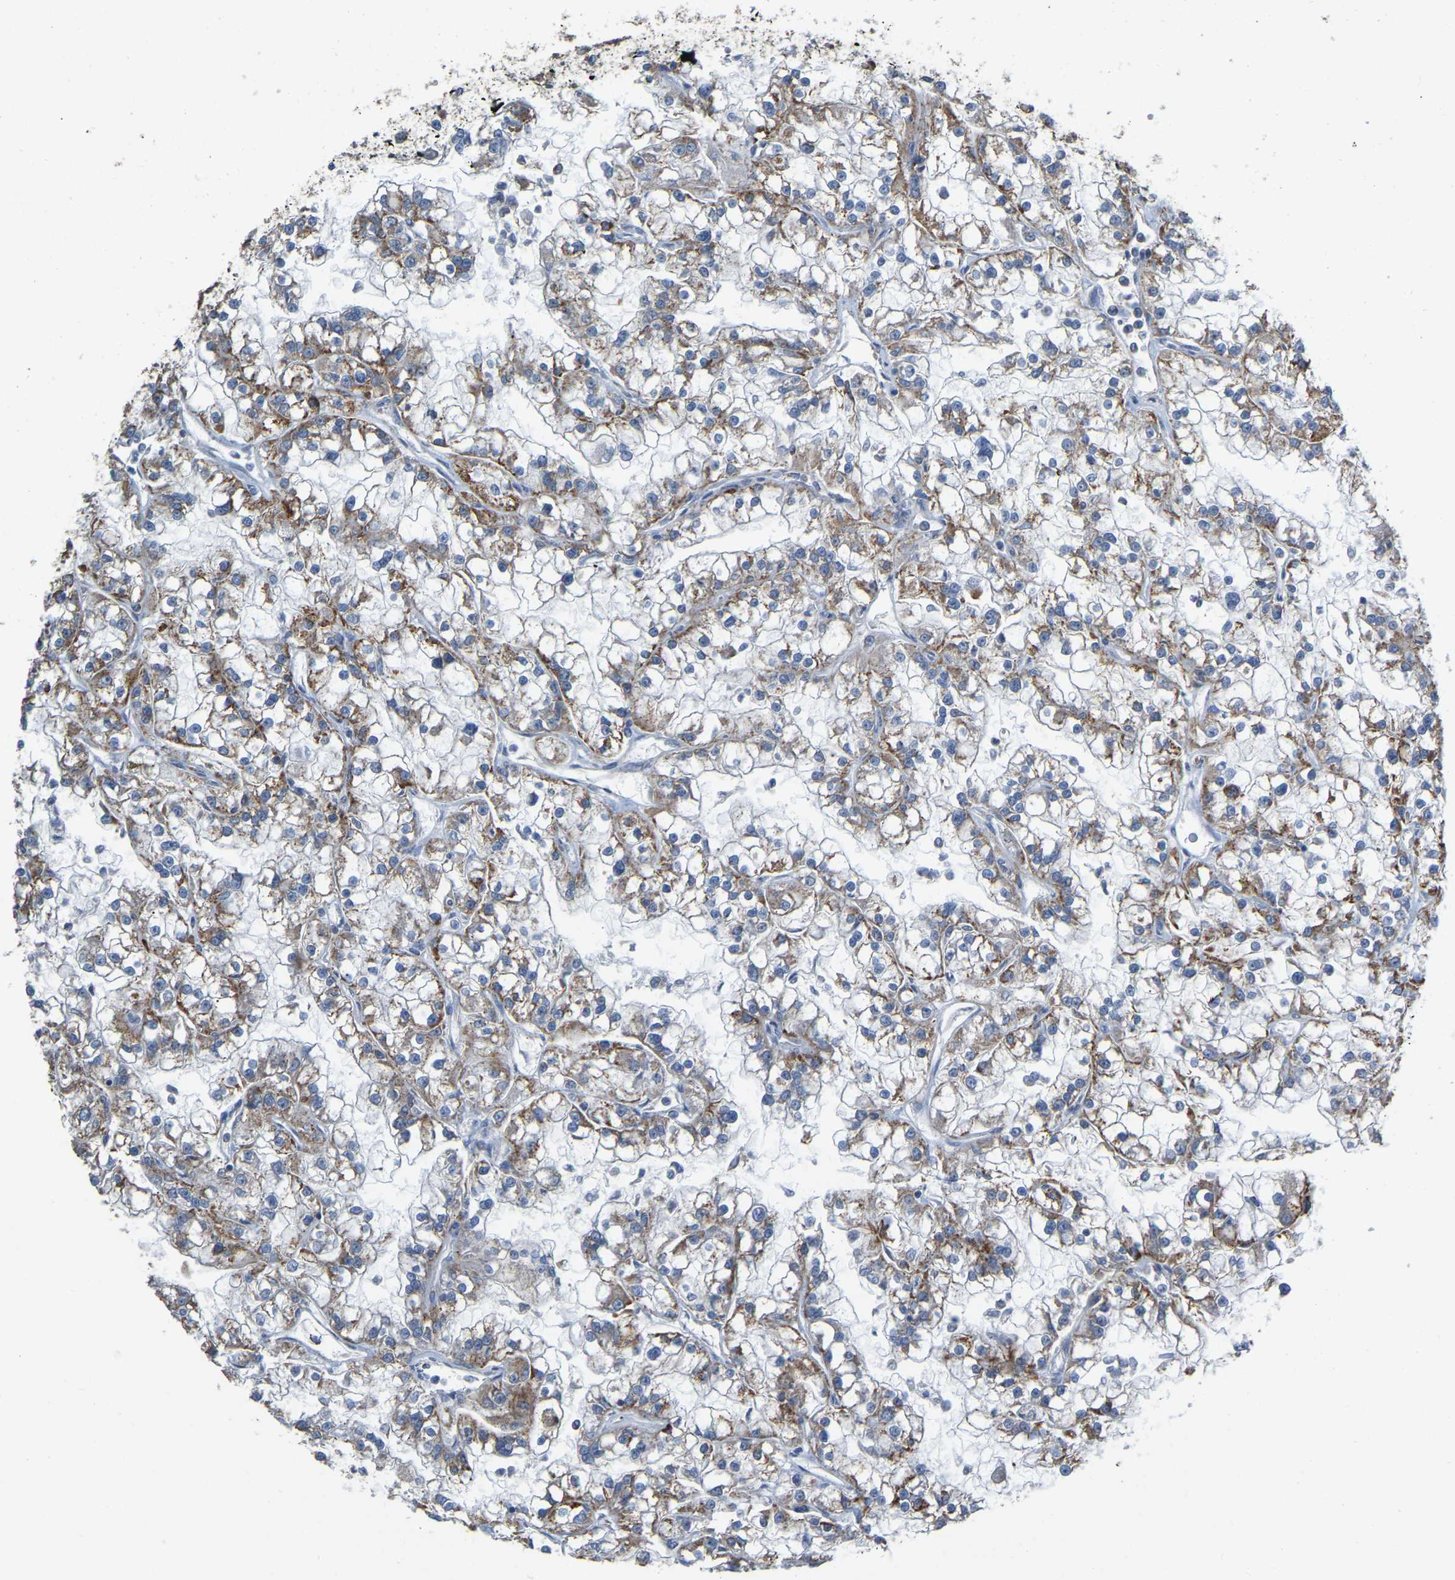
{"staining": {"intensity": "moderate", "quantity": ">75%", "location": "cytoplasmic/membranous"}, "tissue": "renal cancer", "cell_type": "Tumor cells", "image_type": "cancer", "snomed": [{"axis": "morphology", "description": "Adenocarcinoma, NOS"}, {"axis": "topography", "description": "Kidney"}], "caption": "IHC staining of renal cancer (adenocarcinoma), which displays medium levels of moderate cytoplasmic/membranous expression in about >75% of tumor cells indicating moderate cytoplasmic/membranous protein positivity. The staining was performed using DAB (brown) for protein detection and nuclei were counterstained in hematoxylin (blue).", "gene": "CBLB", "patient": {"sex": "female", "age": 52}}